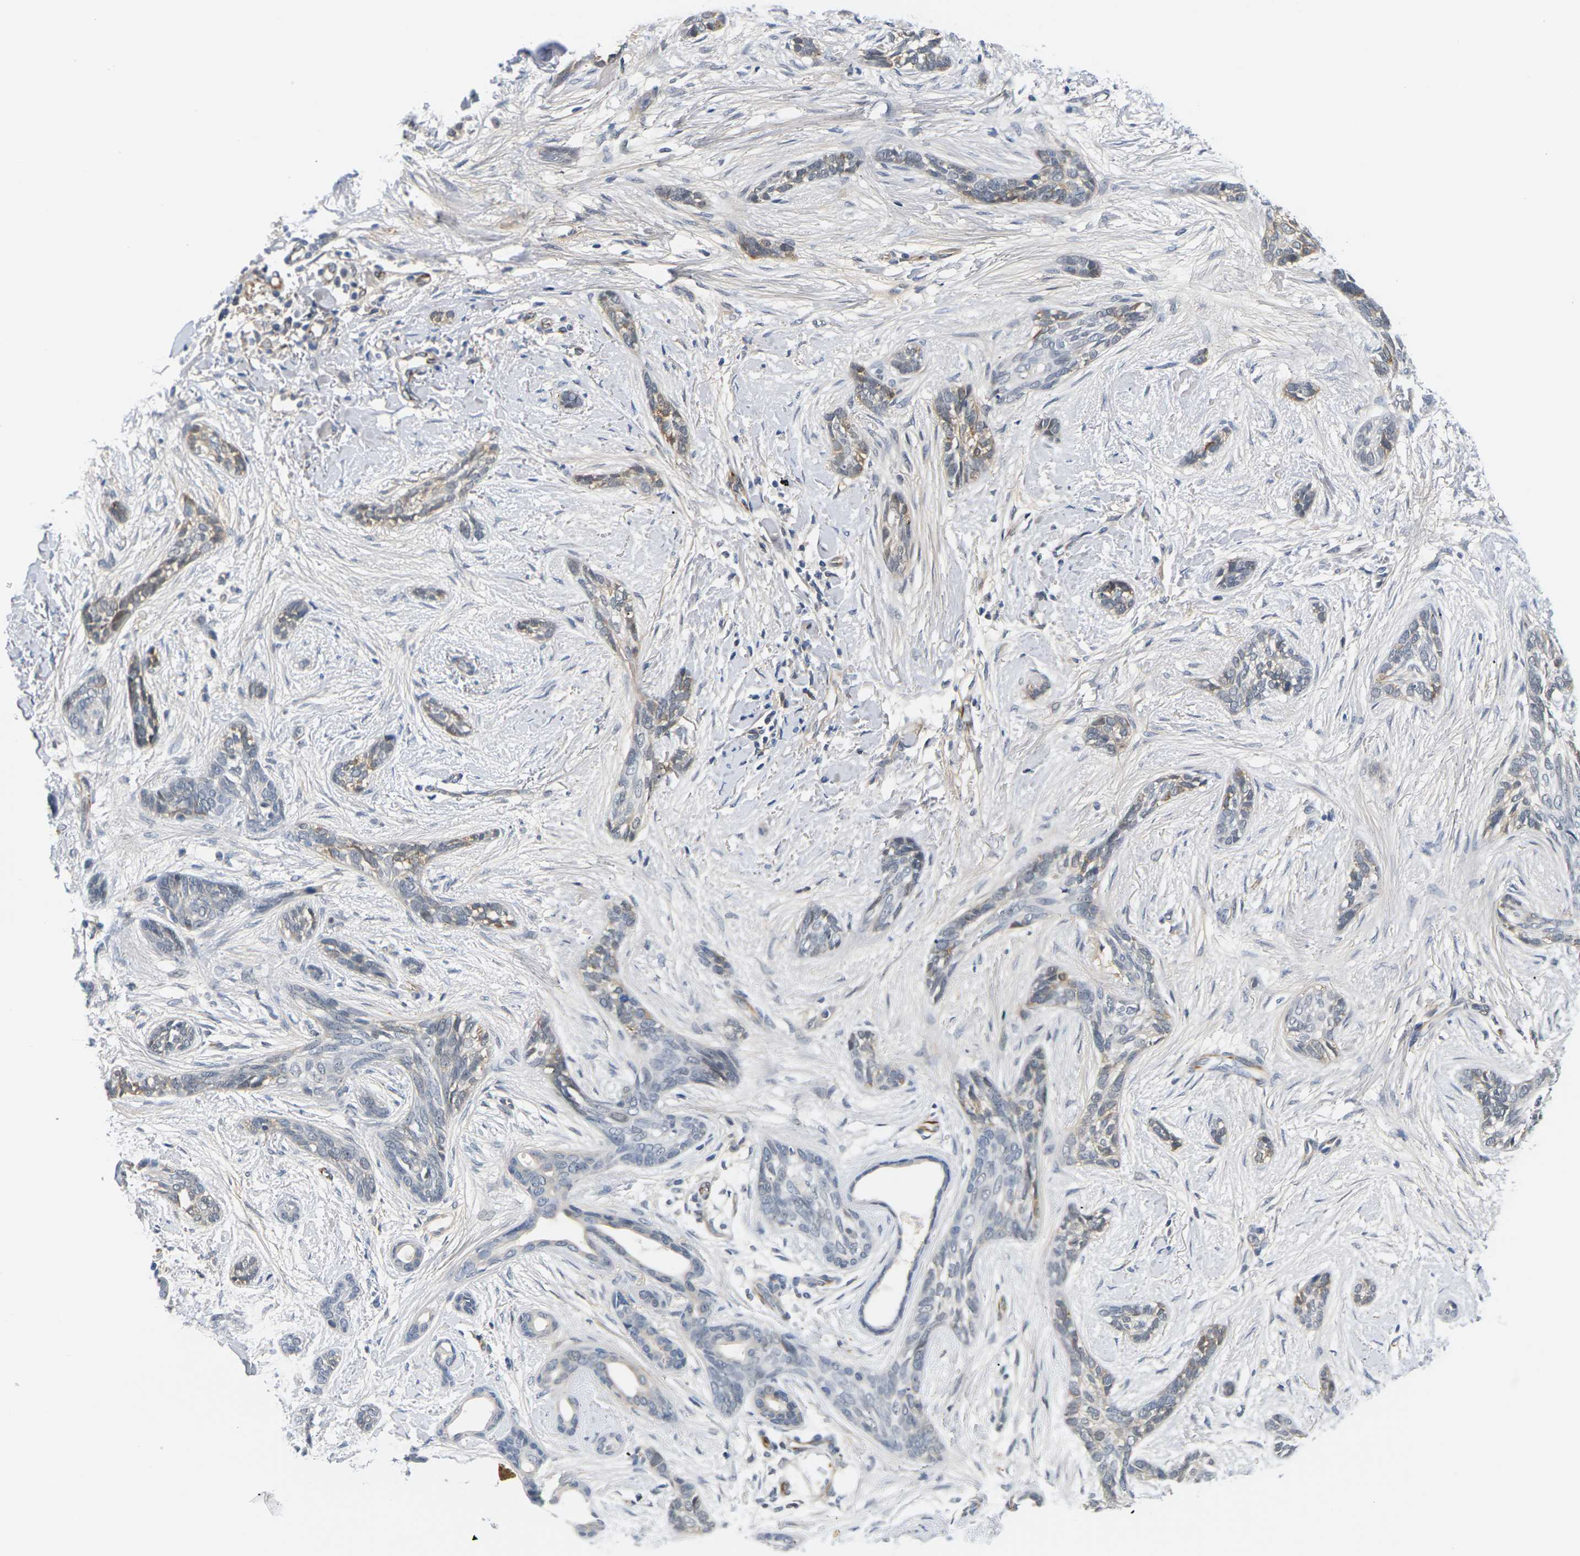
{"staining": {"intensity": "moderate", "quantity": "<25%", "location": "cytoplasmic/membranous"}, "tissue": "skin cancer", "cell_type": "Tumor cells", "image_type": "cancer", "snomed": [{"axis": "morphology", "description": "Basal cell carcinoma"}, {"axis": "morphology", "description": "Adnexal tumor, benign"}, {"axis": "topography", "description": "Skin"}], "caption": "Moderate cytoplasmic/membranous expression is identified in approximately <25% of tumor cells in skin cancer (benign adnexal tumor).", "gene": "PKP2", "patient": {"sex": "female", "age": 42}}